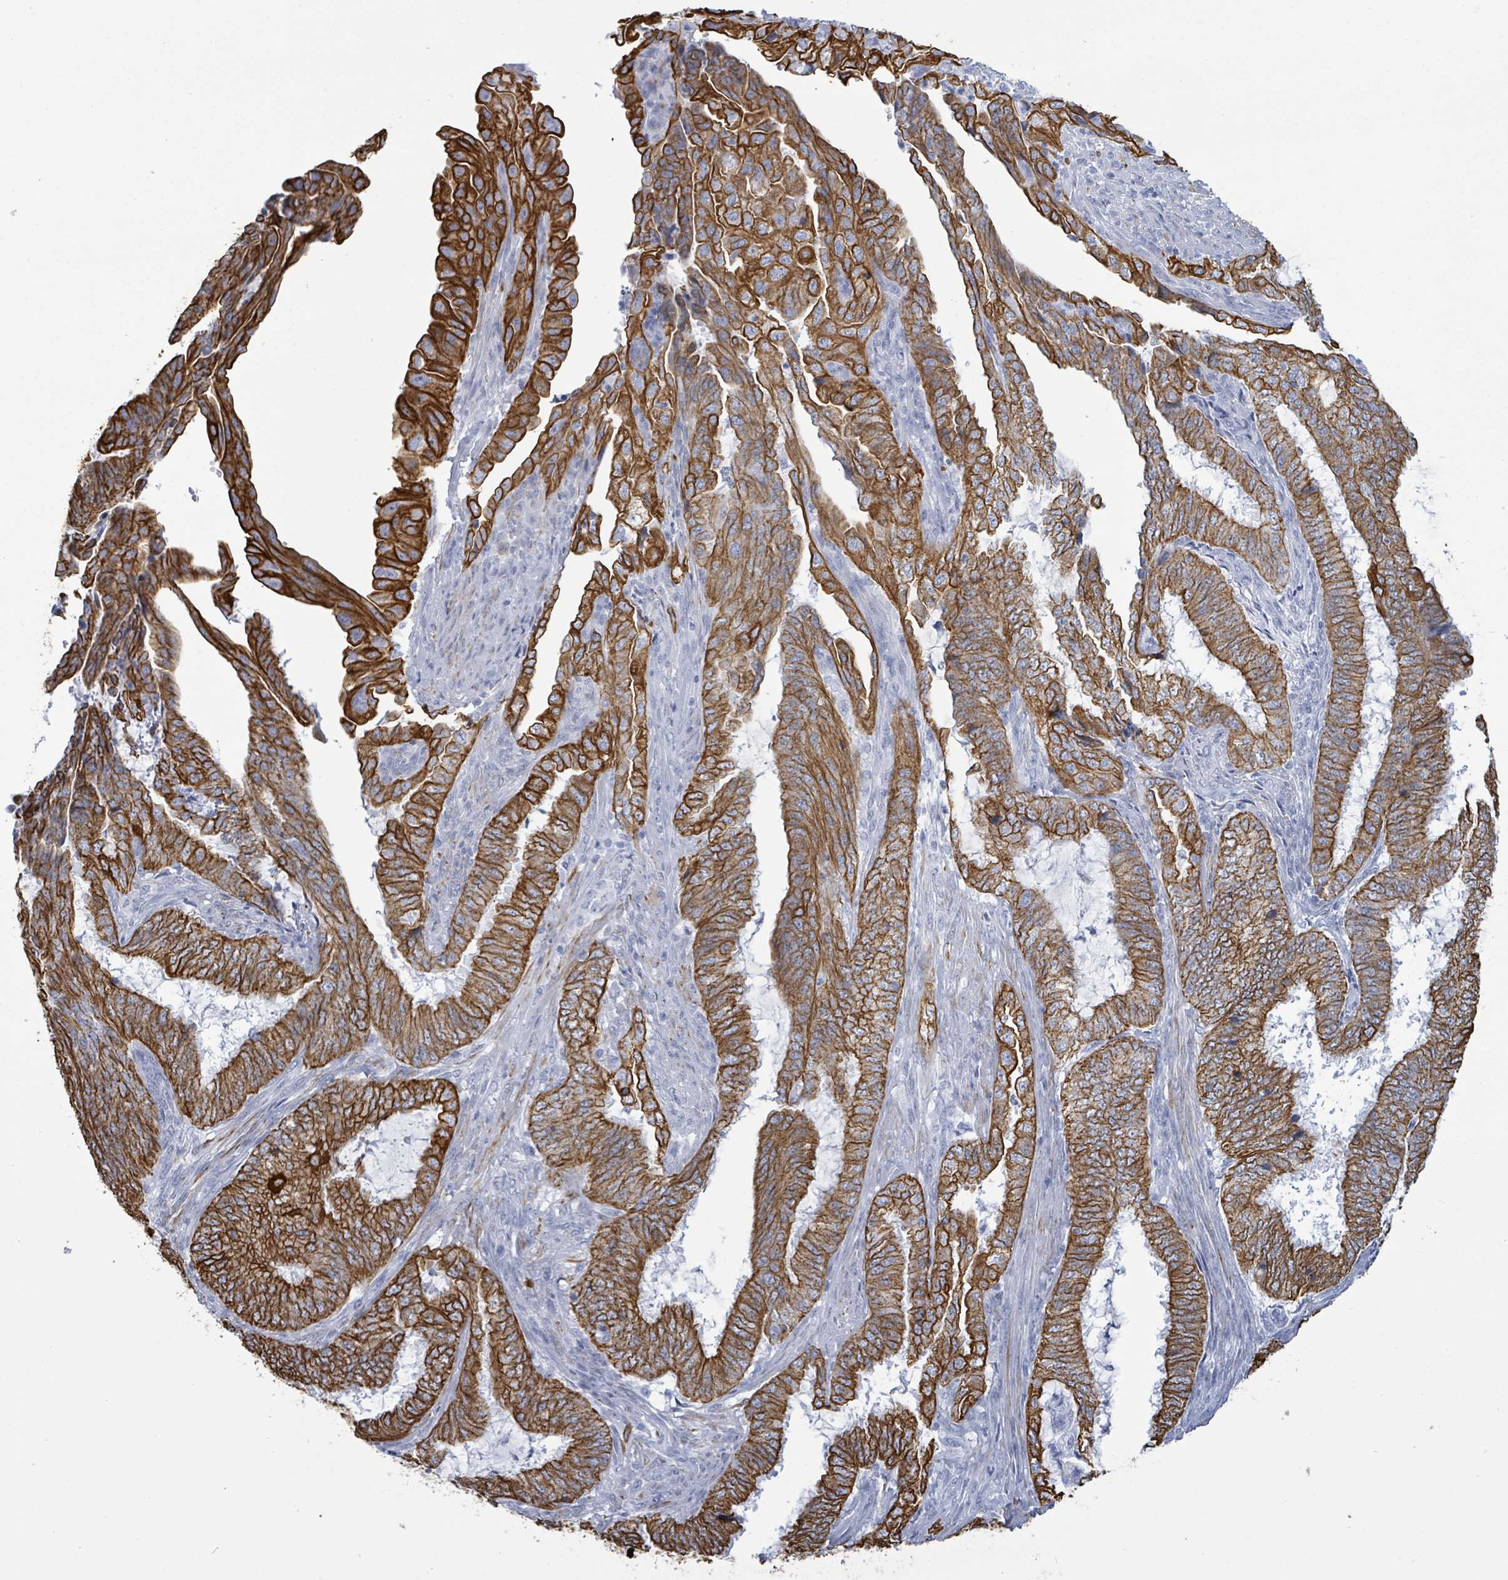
{"staining": {"intensity": "strong", "quantity": ">75%", "location": "cytoplasmic/membranous"}, "tissue": "endometrial cancer", "cell_type": "Tumor cells", "image_type": "cancer", "snomed": [{"axis": "morphology", "description": "Adenocarcinoma, NOS"}, {"axis": "topography", "description": "Endometrium"}], "caption": "A micrograph of human adenocarcinoma (endometrial) stained for a protein demonstrates strong cytoplasmic/membranous brown staining in tumor cells.", "gene": "KRT8", "patient": {"sex": "female", "age": 51}}